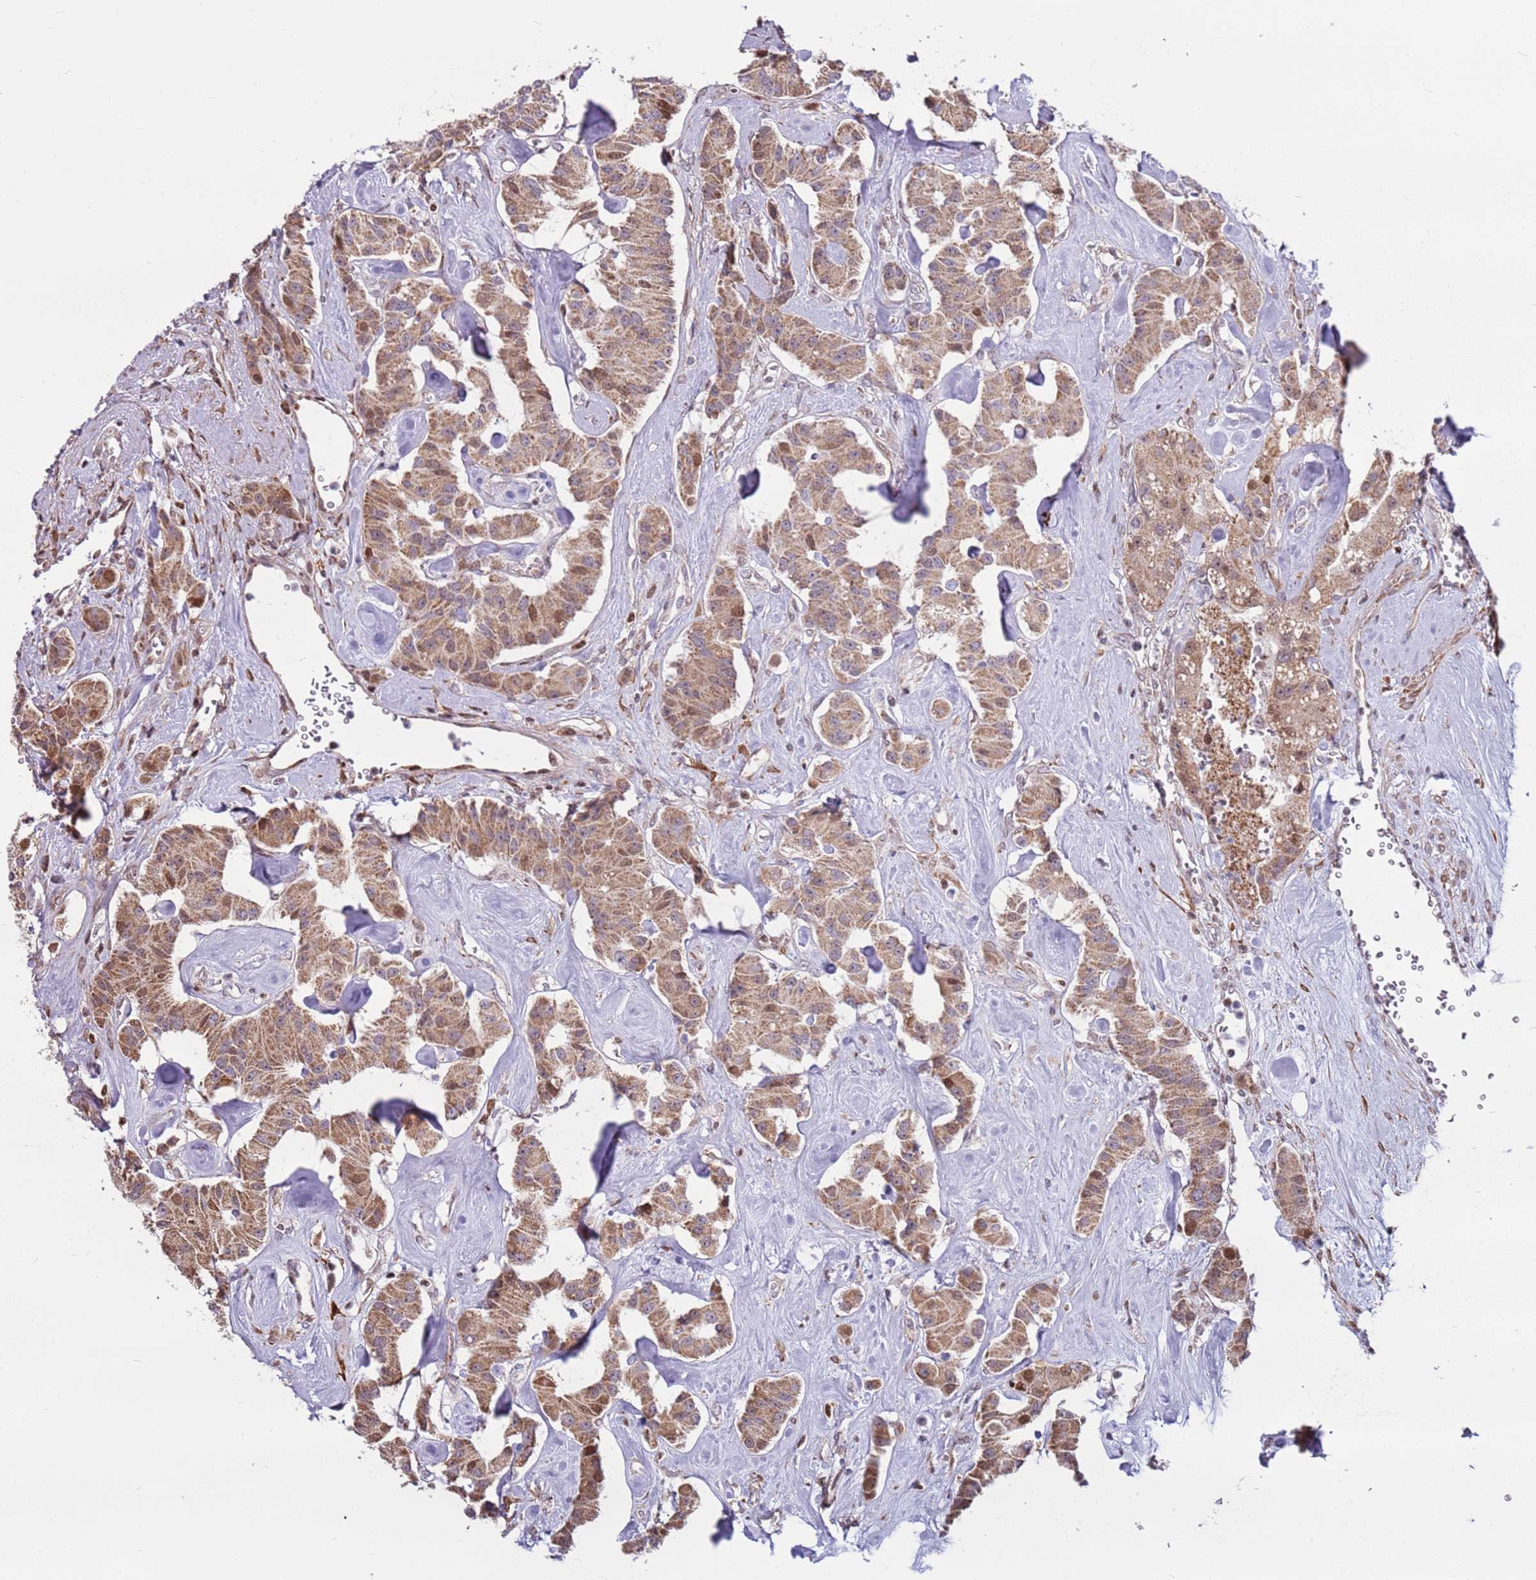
{"staining": {"intensity": "moderate", "quantity": ">75%", "location": "cytoplasmic/membranous"}, "tissue": "carcinoid", "cell_type": "Tumor cells", "image_type": "cancer", "snomed": [{"axis": "morphology", "description": "Carcinoid, malignant, NOS"}, {"axis": "topography", "description": "Pancreas"}], "caption": "High-magnification brightfield microscopy of carcinoid (malignant) stained with DAB (3,3'-diaminobenzidine) (brown) and counterstained with hematoxylin (blue). tumor cells exhibit moderate cytoplasmic/membranous positivity is identified in approximately>75% of cells. The protein is stained brown, and the nuclei are stained in blue (DAB (3,3'-diaminobenzidine) IHC with brightfield microscopy, high magnification).", "gene": "PCTP", "patient": {"sex": "male", "age": 41}}